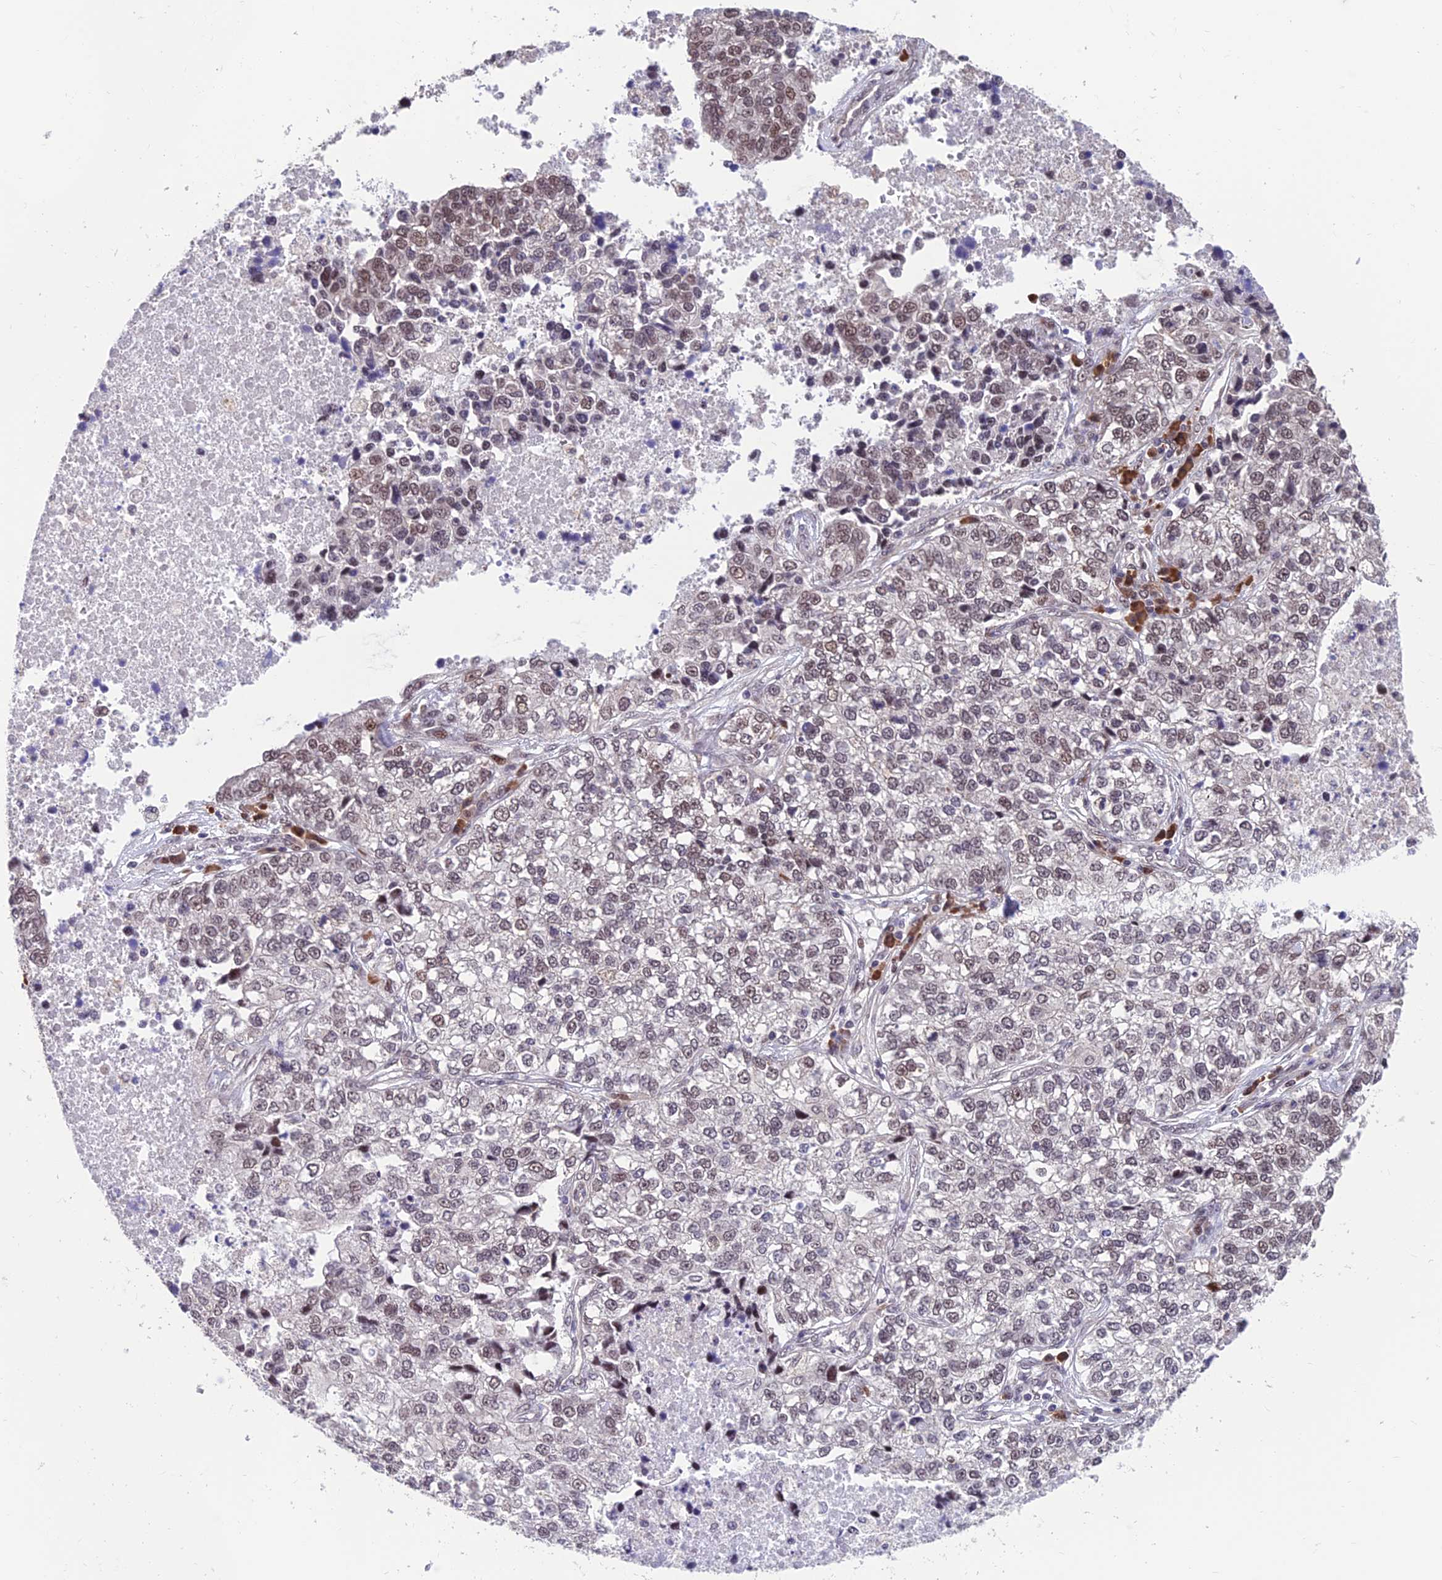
{"staining": {"intensity": "weak", "quantity": "25%-75%", "location": "nuclear"}, "tissue": "lung cancer", "cell_type": "Tumor cells", "image_type": "cancer", "snomed": [{"axis": "morphology", "description": "Adenocarcinoma, NOS"}, {"axis": "topography", "description": "Lung"}], "caption": "Lung cancer (adenocarcinoma) stained with a protein marker exhibits weak staining in tumor cells.", "gene": "KIAA1191", "patient": {"sex": "male", "age": 49}}